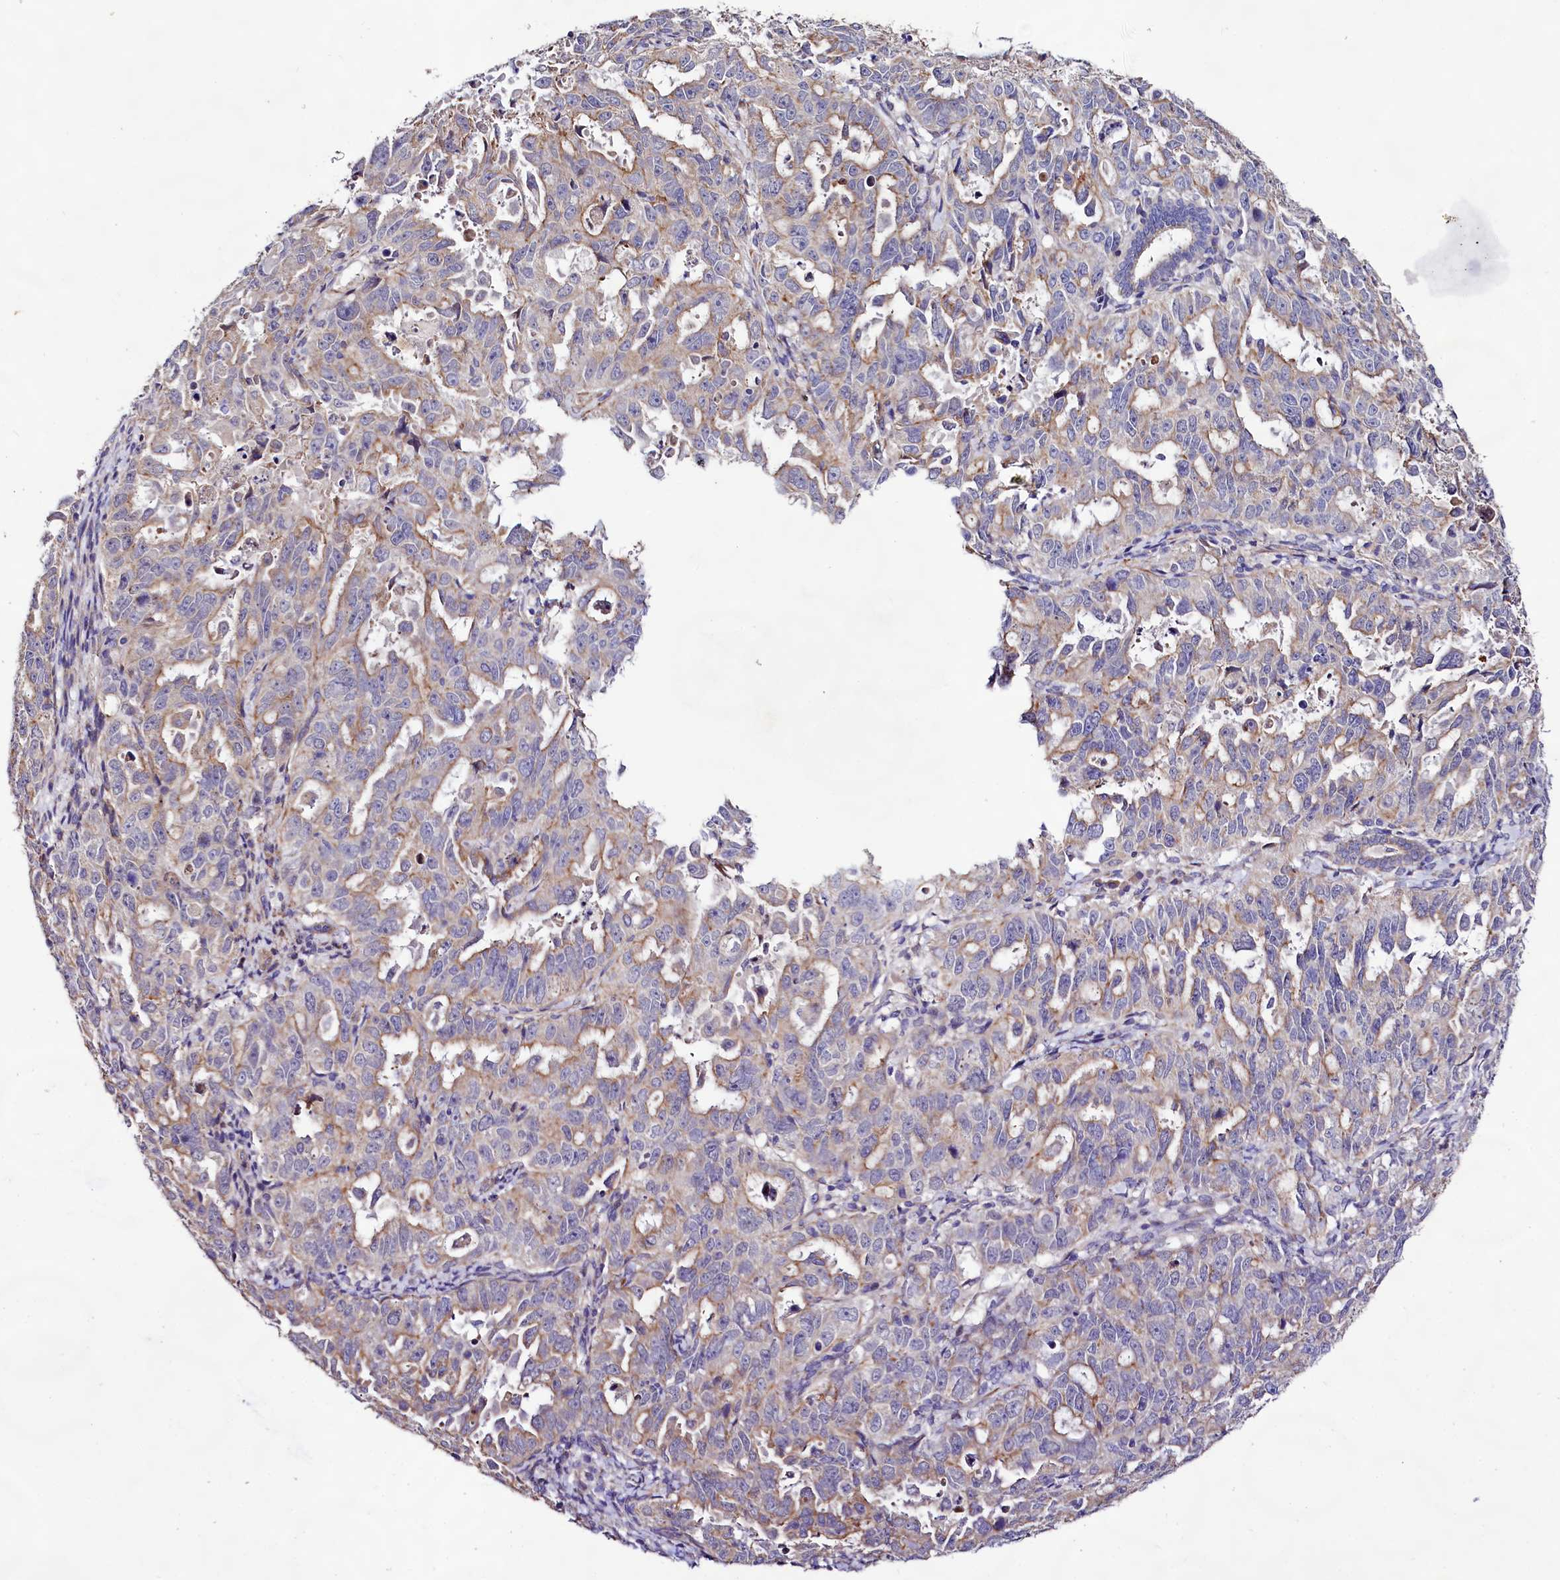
{"staining": {"intensity": "weak", "quantity": "25%-75%", "location": "cytoplasmic/membranous"}, "tissue": "endometrial cancer", "cell_type": "Tumor cells", "image_type": "cancer", "snomed": [{"axis": "morphology", "description": "Adenocarcinoma, NOS"}, {"axis": "topography", "description": "Endometrium"}], "caption": "The micrograph exhibits immunohistochemical staining of adenocarcinoma (endometrial). There is weak cytoplasmic/membranous expression is appreciated in about 25%-75% of tumor cells. (DAB IHC, brown staining for protein, blue staining for nuclei).", "gene": "VPS11", "patient": {"sex": "female", "age": 65}}